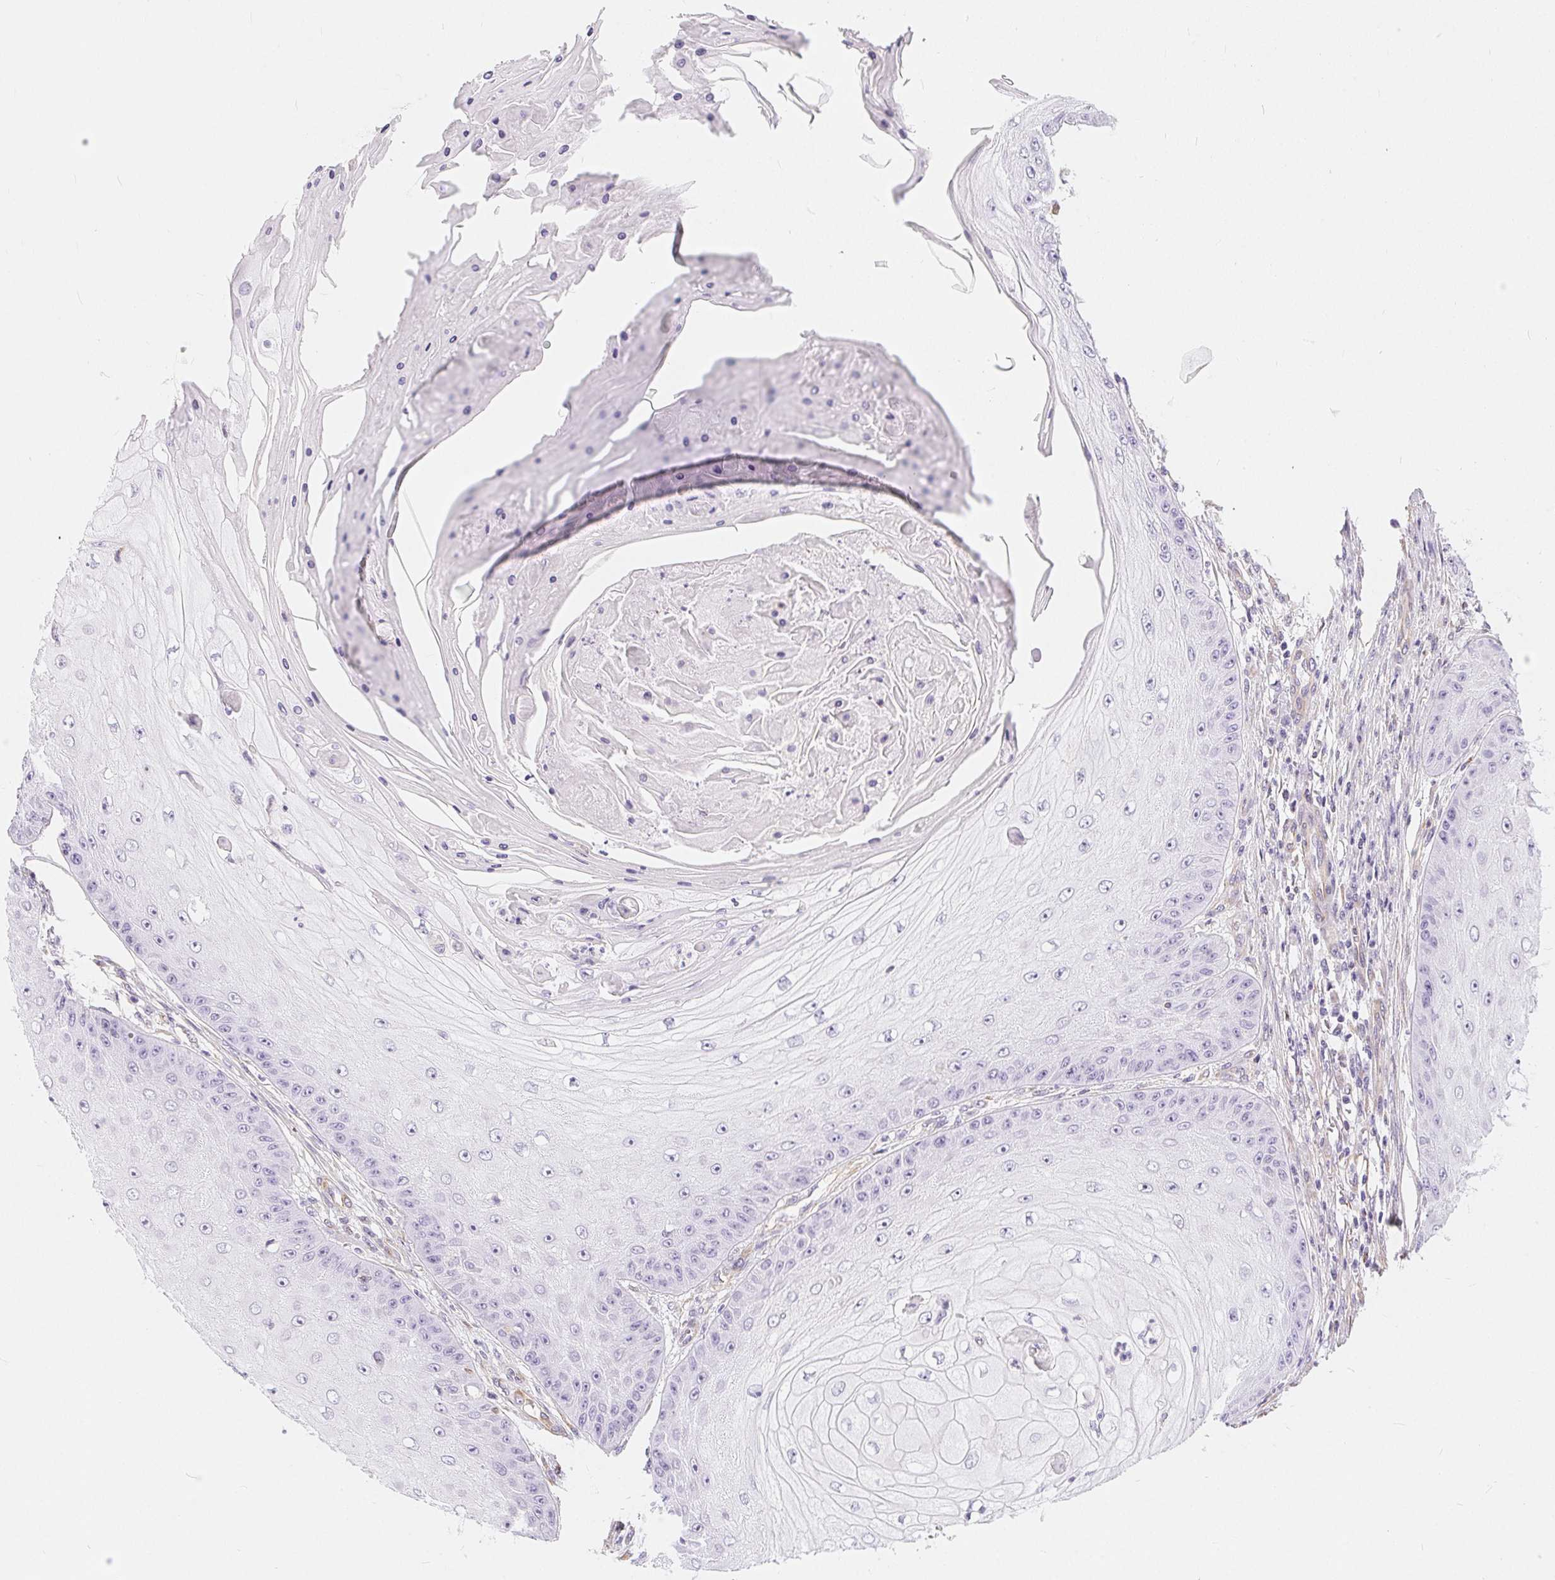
{"staining": {"intensity": "negative", "quantity": "none", "location": "none"}, "tissue": "skin cancer", "cell_type": "Tumor cells", "image_type": "cancer", "snomed": [{"axis": "morphology", "description": "Squamous cell carcinoma, NOS"}, {"axis": "topography", "description": "Skin"}], "caption": "Immunohistochemistry image of skin cancer (squamous cell carcinoma) stained for a protein (brown), which reveals no staining in tumor cells.", "gene": "GFAP", "patient": {"sex": "male", "age": 70}}